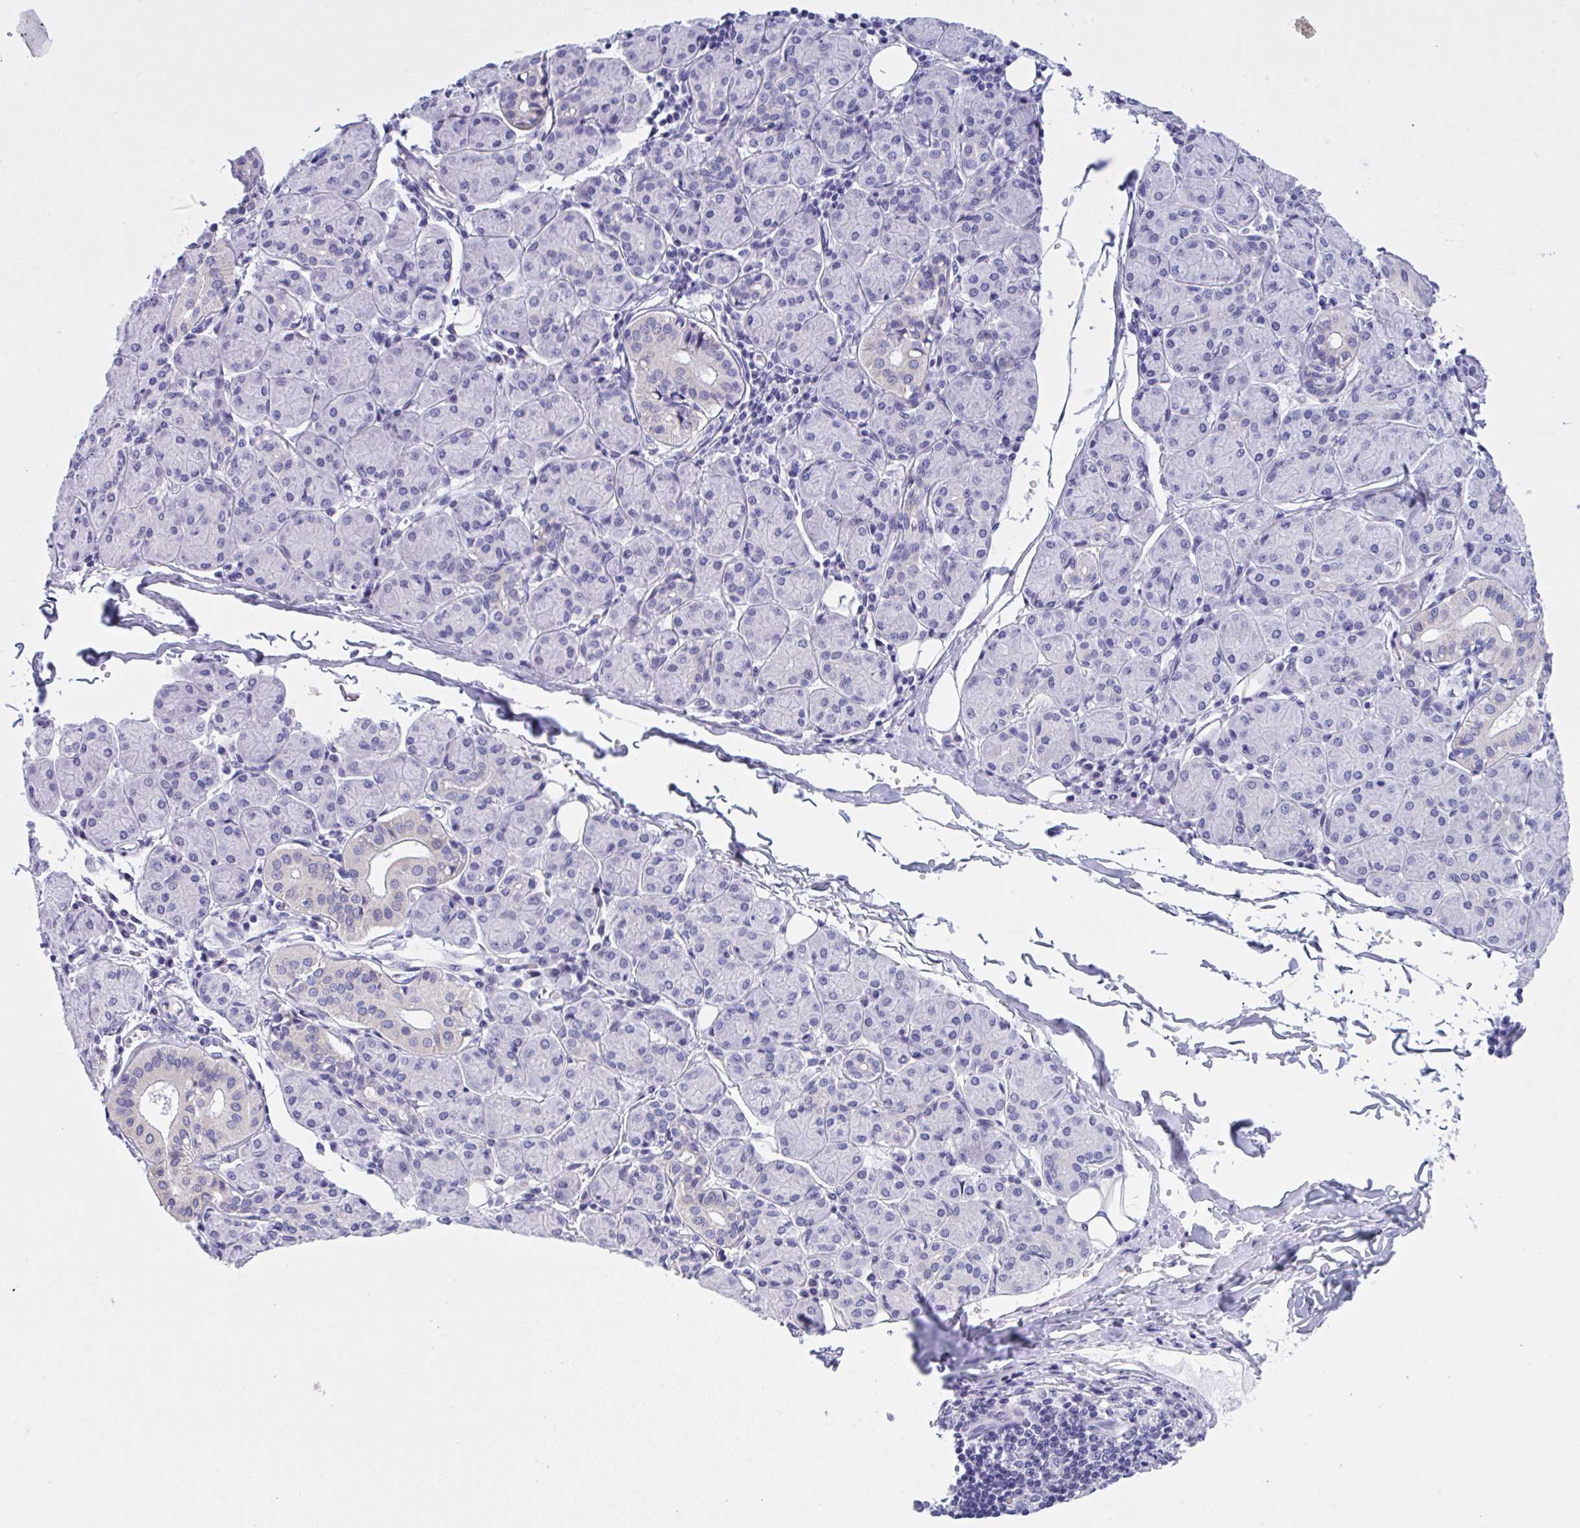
{"staining": {"intensity": "negative", "quantity": "none", "location": "none"}, "tissue": "salivary gland", "cell_type": "Glandular cells", "image_type": "normal", "snomed": [{"axis": "morphology", "description": "Normal tissue, NOS"}, {"axis": "morphology", "description": "Inflammation, NOS"}, {"axis": "topography", "description": "Lymph node"}, {"axis": "topography", "description": "Salivary gland"}], "caption": "Micrograph shows no protein positivity in glandular cells of normal salivary gland. The staining was performed using DAB to visualize the protein expression in brown, while the nuclei were stained in blue with hematoxylin (Magnification: 20x).", "gene": "YBX2", "patient": {"sex": "male", "age": 3}}